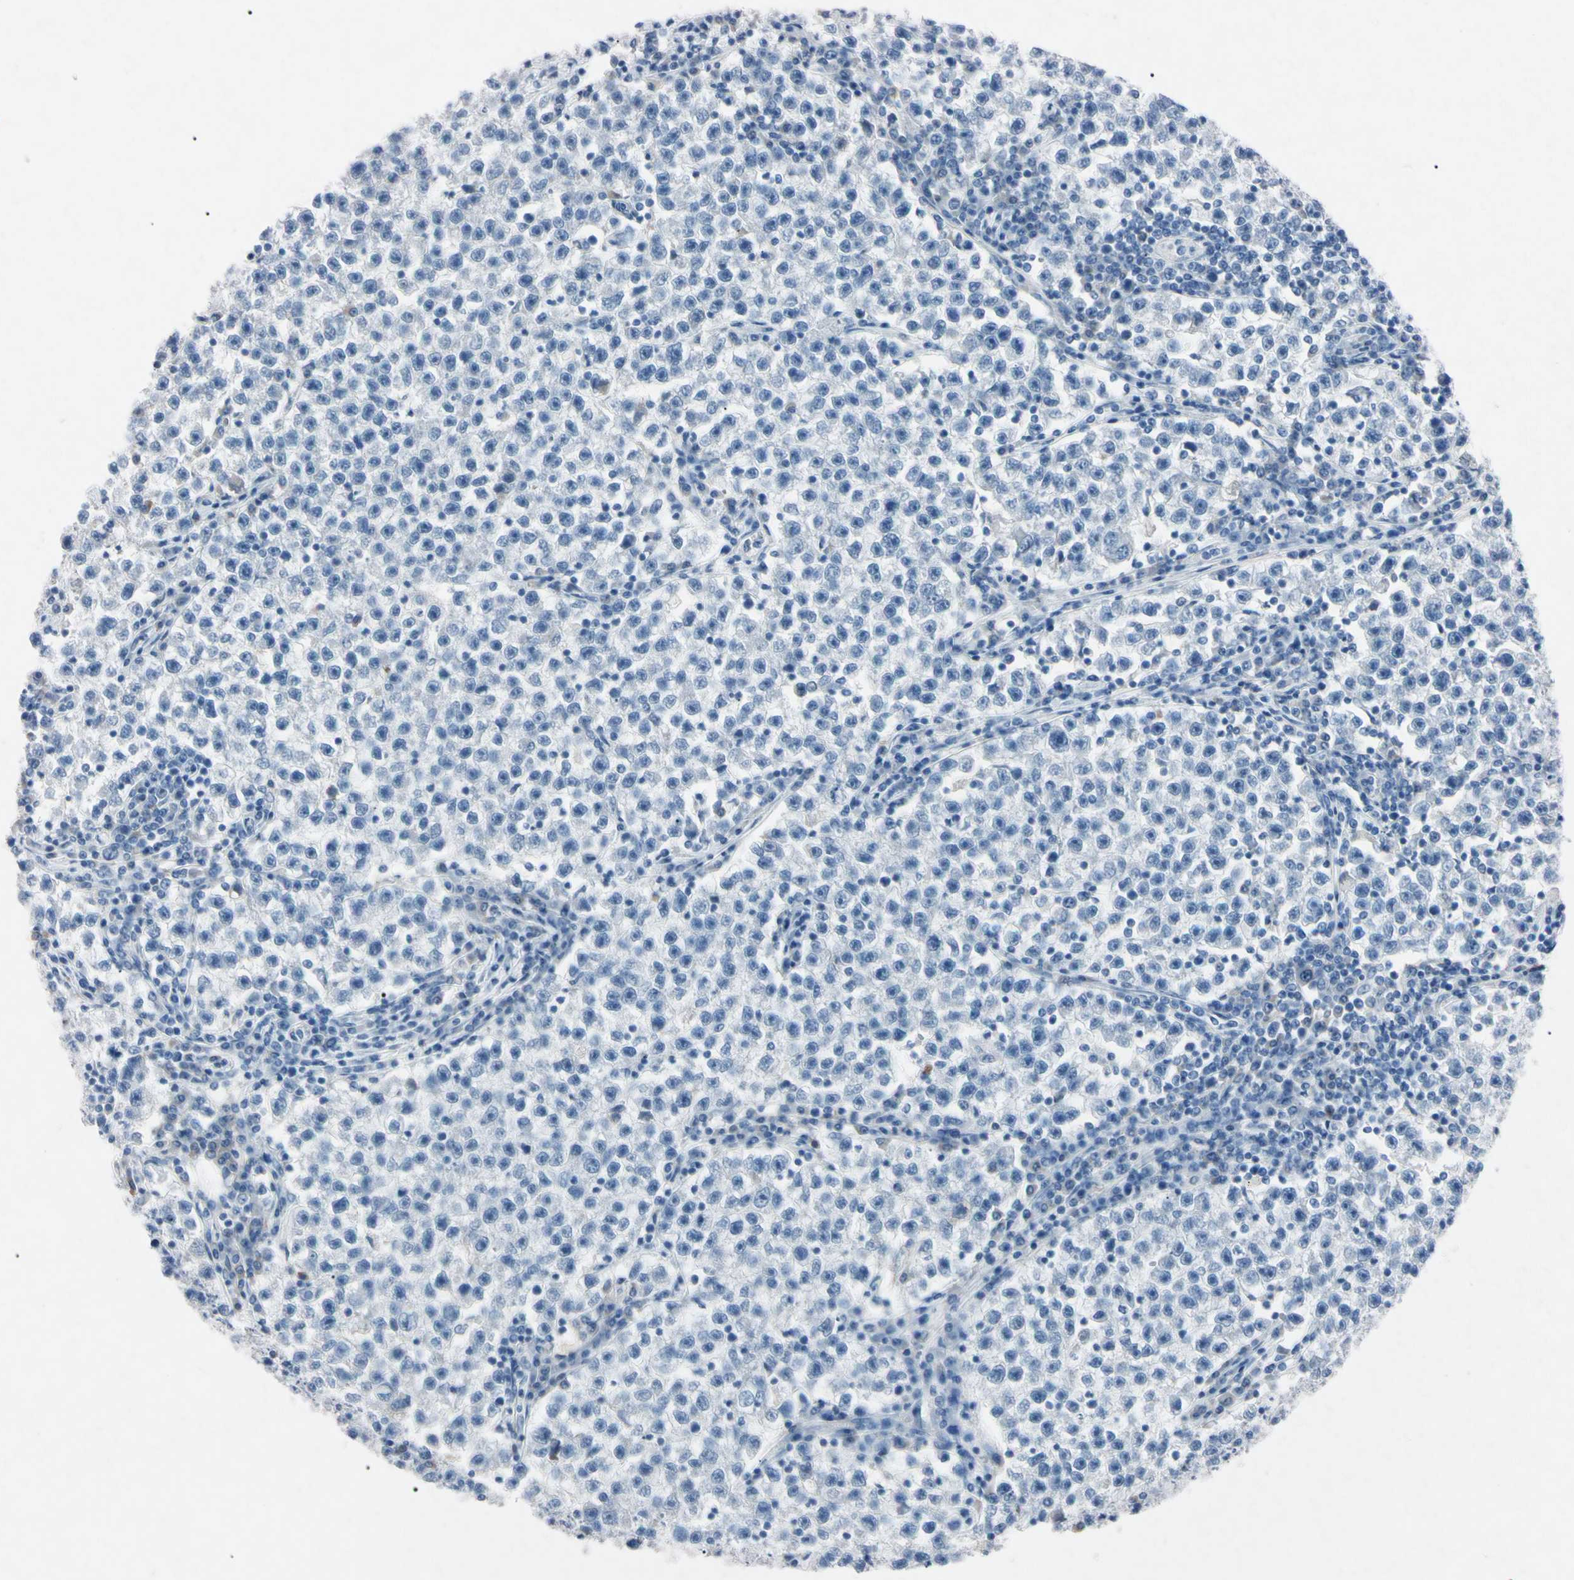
{"staining": {"intensity": "negative", "quantity": "none", "location": "none"}, "tissue": "testis cancer", "cell_type": "Tumor cells", "image_type": "cancer", "snomed": [{"axis": "morphology", "description": "Seminoma, NOS"}, {"axis": "topography", "description": "Testis"}], "caption": "Seminoma (testis) was stained to show a protein in brown. There is no significant positivity in tumor cells.", "gene": "ELN", "patient": {"sex": "male", "age": 22}}